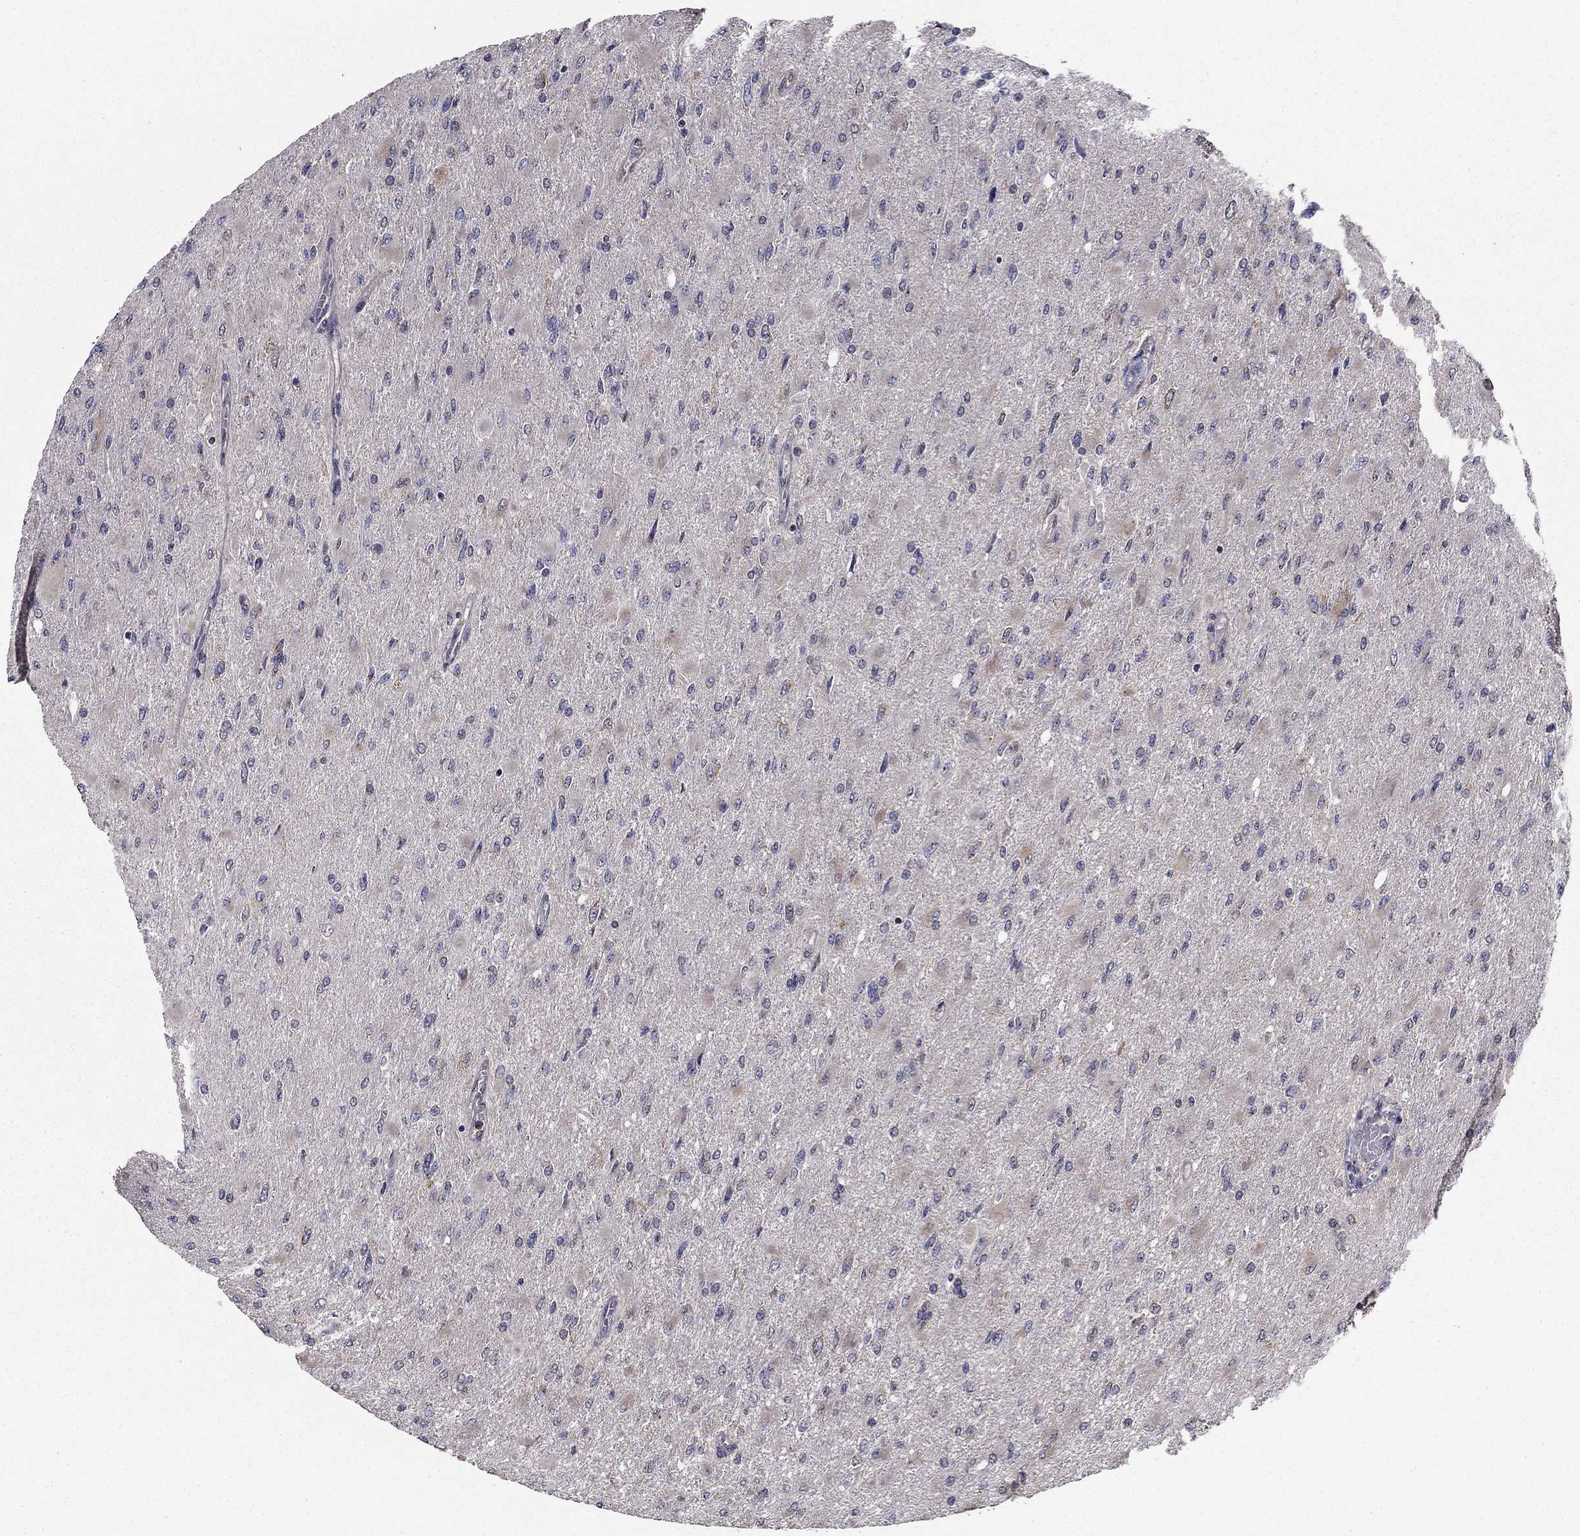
{"staining": {"intensity": "negative", "quantity": "none", "location": "none"}, "tissue": "glioma", "cell_type": "Tumor cells", "image_type": "cancer", "snomed": [{"axis": "morphology", "description": "Glioma, malignant, High grade"}, {"axis": "topography", "description": "Cerebral cortex"}], "caption": "The image shows no significant positivity in tumor cells of glioma.", "gene": "NKIRAS1", "patient": {"sex": "female", "age": 36}}